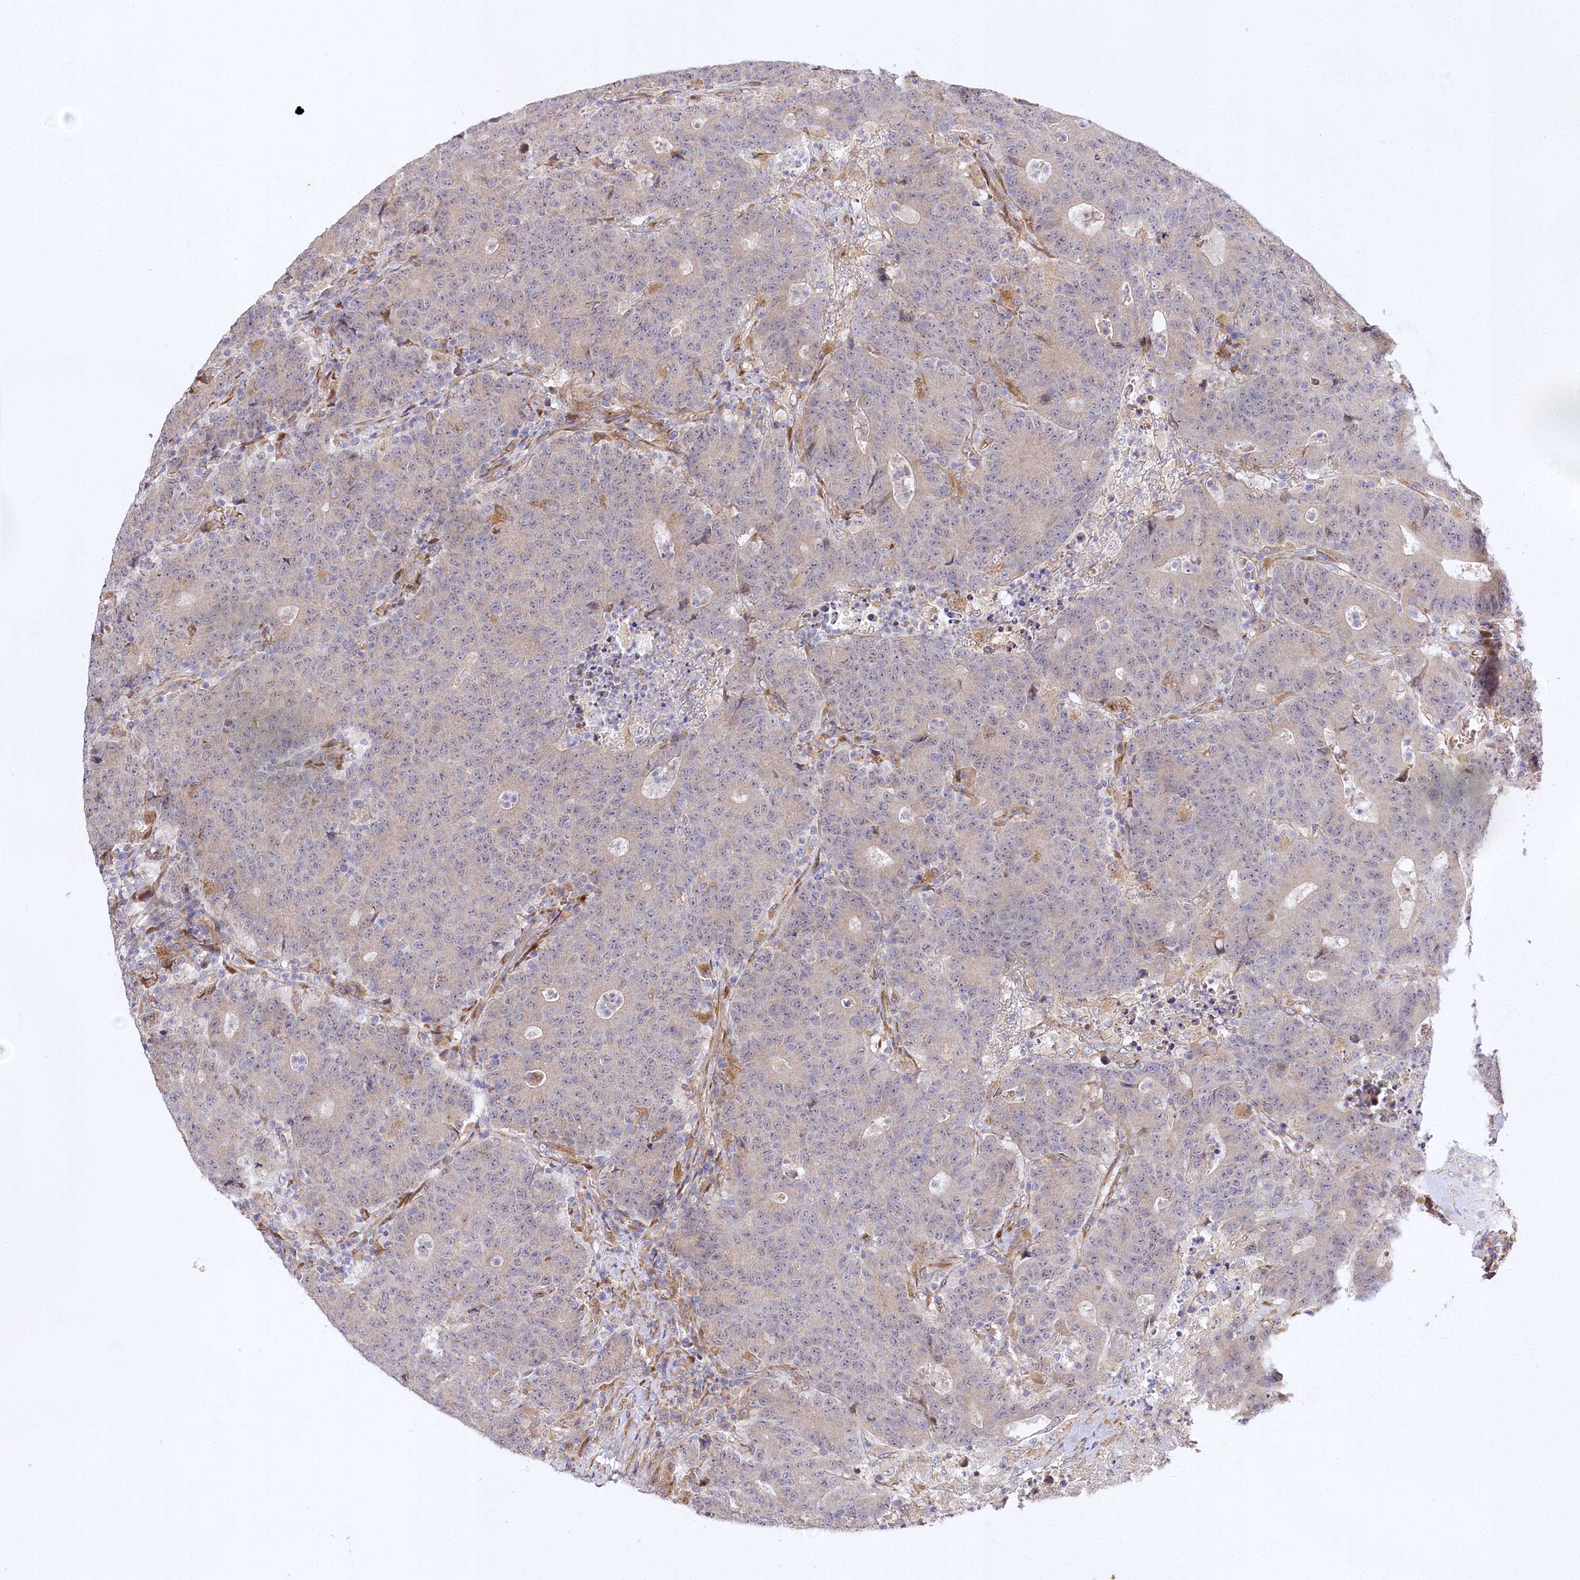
{"staining": {"intensity": "negative", "quantity": "none", "location": "none"}, "tissue": "colorectal cancer", "cell_type": "Tumor cells", "image_type": "cancer", "snomed": [{"axis": "morphology", "description": "Adenocarcinoma, NOS"}, {"axis": "topography", "description": "Colon"}], "caption": "There is no significant staining in tumor cells of adenocarcinoma (colorectal).", "gene": "TRUB1", "patient": {"sex": "female", "age": 75}}